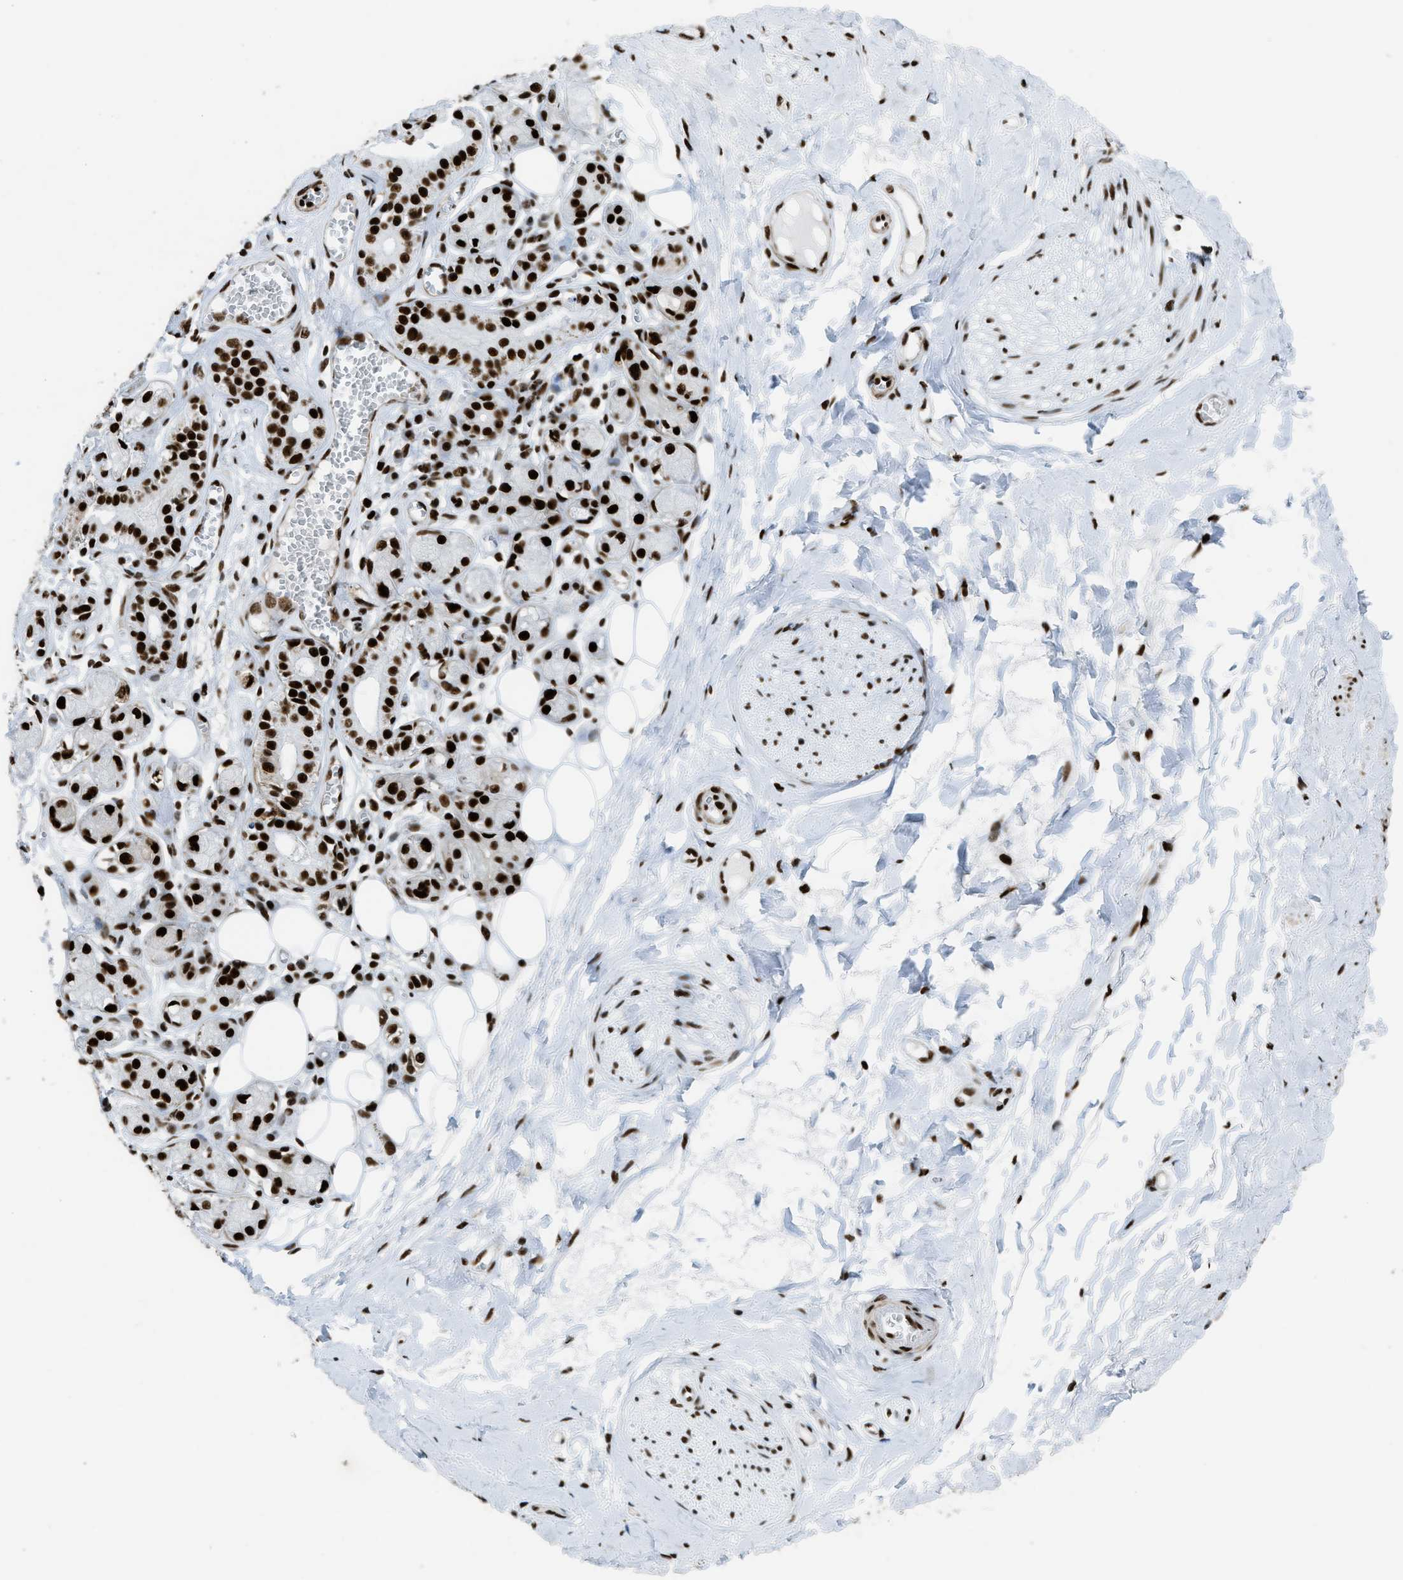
{"staining": {"intensity": "strong", "quantity": ">75%", "location": "nuclear"}, "tissue": "adipose tissue", "cell_type": "Adipocytes", "image_type": "normal", "snomed": [{"axis": "morphology", "description": "Normal tissue, NOS"}, {"axis": "morphology", "description": "Inflammation, NOS"}, {"axis": "topography", "description": "Salivary gland"}, {"axis": "topography", "description": "Peripheral nerve tissue"}], "caption": "A photomicrograph of adipose tissue stained for a protein exhibits strong nuclear brown staining in adipocytes. (Brightfield microscopy of DAB IHC at high magnification).", "gene": "ZNF207", "patient": {"sex": "female", "age": 75}}